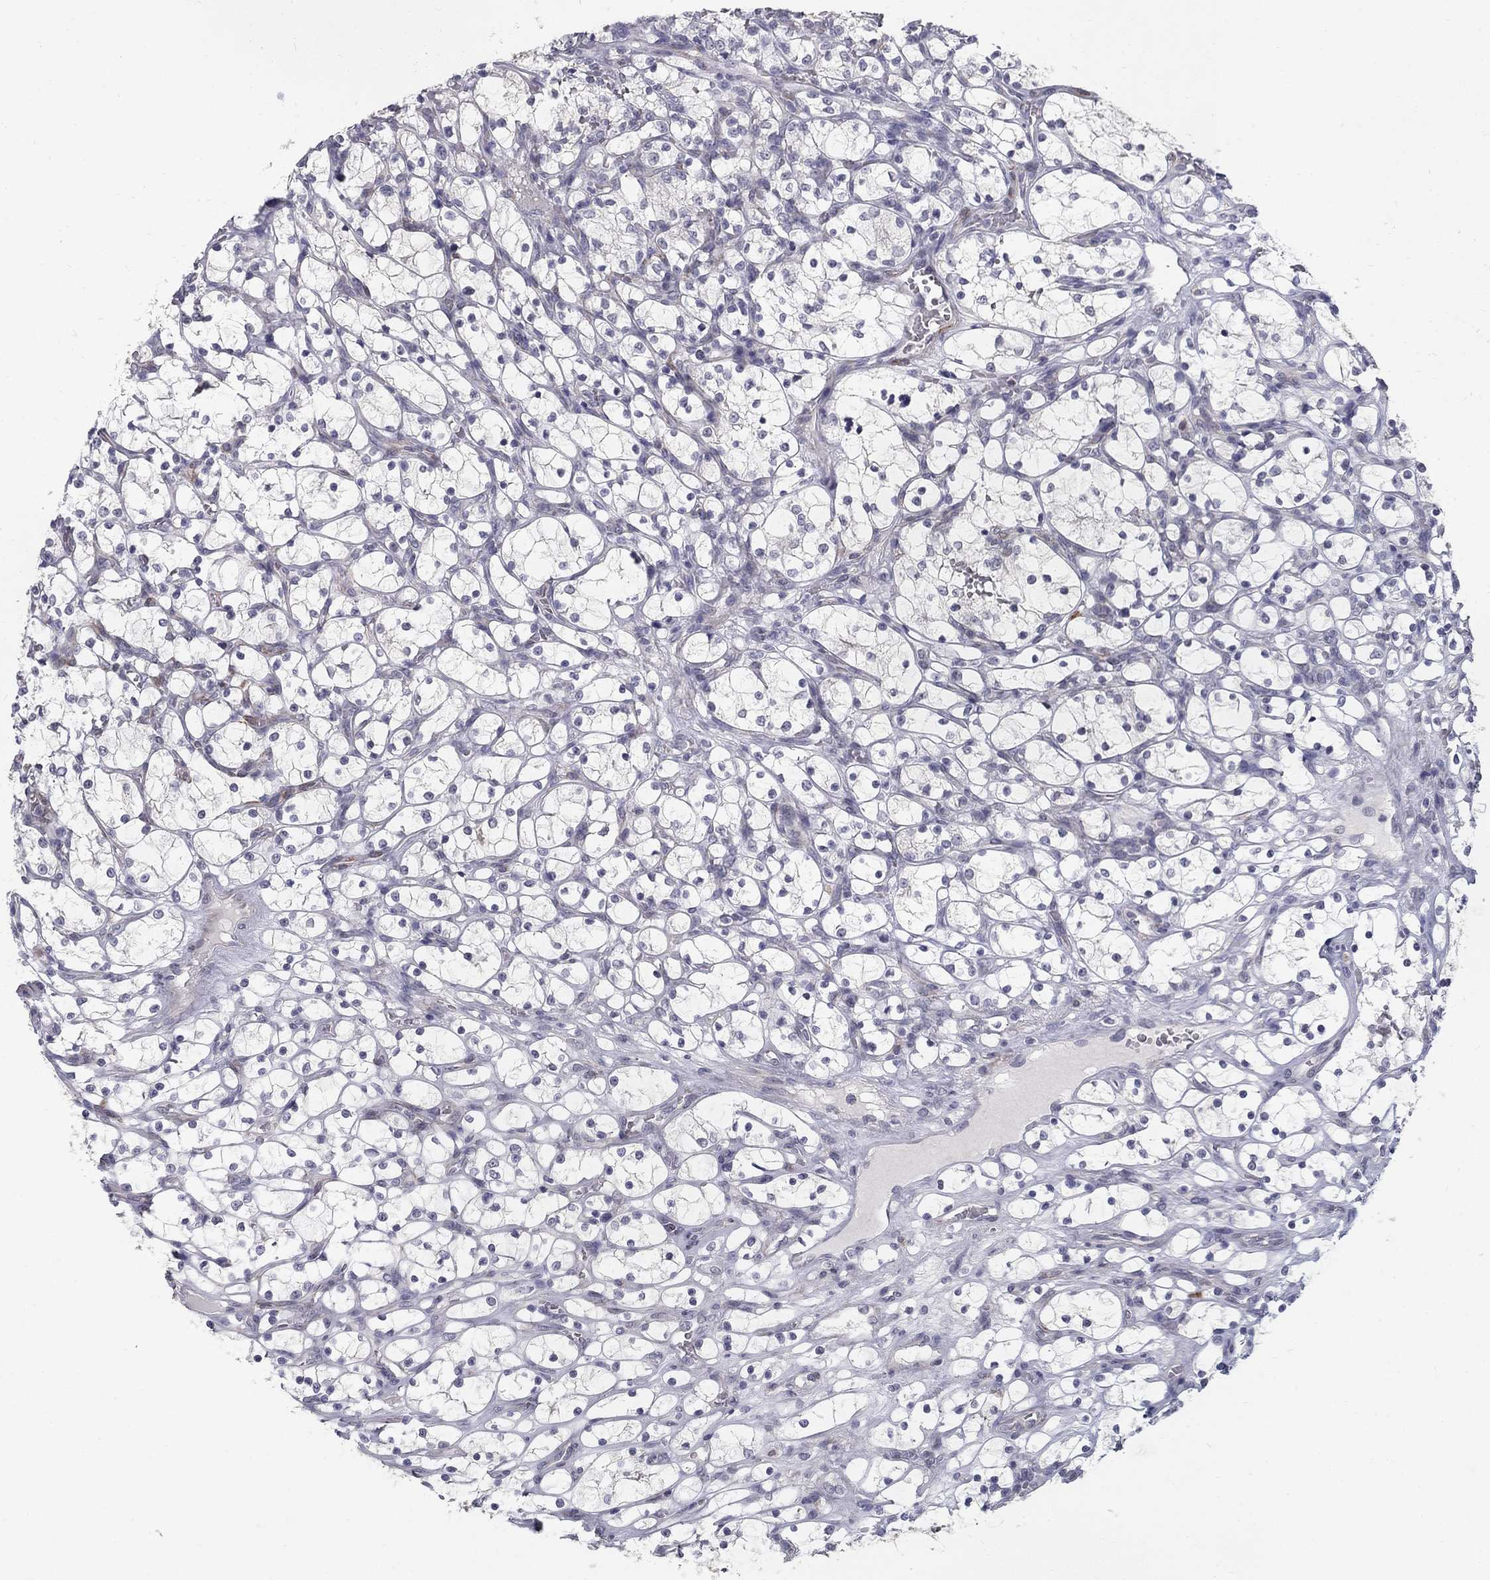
{"staining": {"intensity": "negative", "quantity": "none", "location": "none"}, "tissue": "renal cancer", "cell_type": "Tumor cells", "image_type": "cancer", "snomed": [{"axis": "morphology", "description": "Adenocarcinoma, NOS"}, {"axis": "topography", "description": "Kidney"}], "caption": "Photomicrograph shows no protein expression in tumor cells of renal adenocarcinoma tissue.", "gene": "NTRK2", "patient": {"sex": "female", "age": 69}}